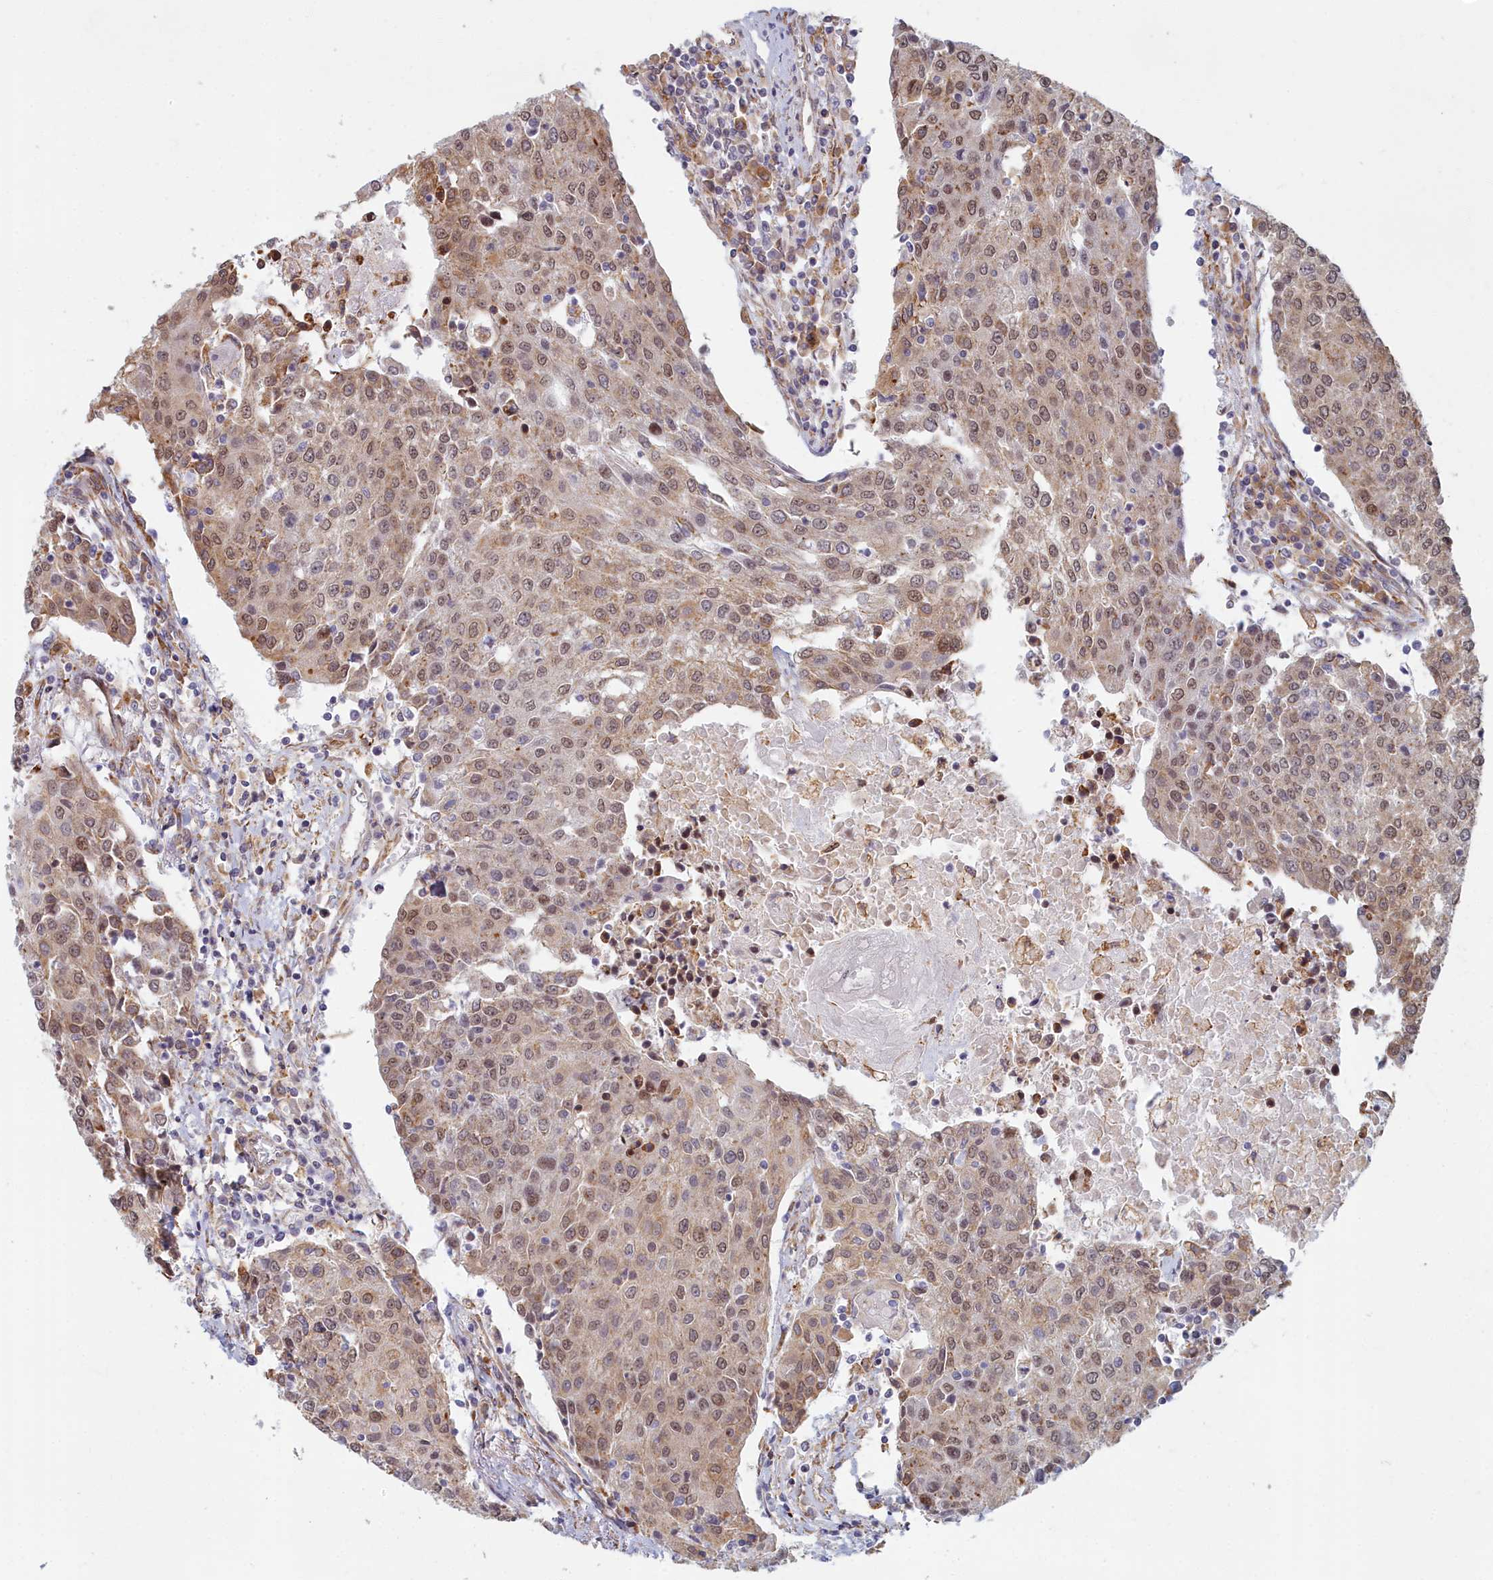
{"staining": {"intensity": "weak", "quantity": "25%-75%", "location": "cytoplasmic/membranous,nuclear"}, "tissue": "urothelial cancer", "cell_type": "Tumor cells", "image_type": "cancer", "snomed": [{"axis": "morphology", "description": "Urothelial carcinoma, High grade"}, {"axis": "topography", "description": "Urinary bladder"}], "caption": "There is low levels of weak cytoplasmic/membranous and nuclear staining in tumor cells of urothelial cancer, as demonstrated by immunohistochemical staining (brown color).", "gene": "MAK16", "patient": {"sex": "female", "age": 85}}